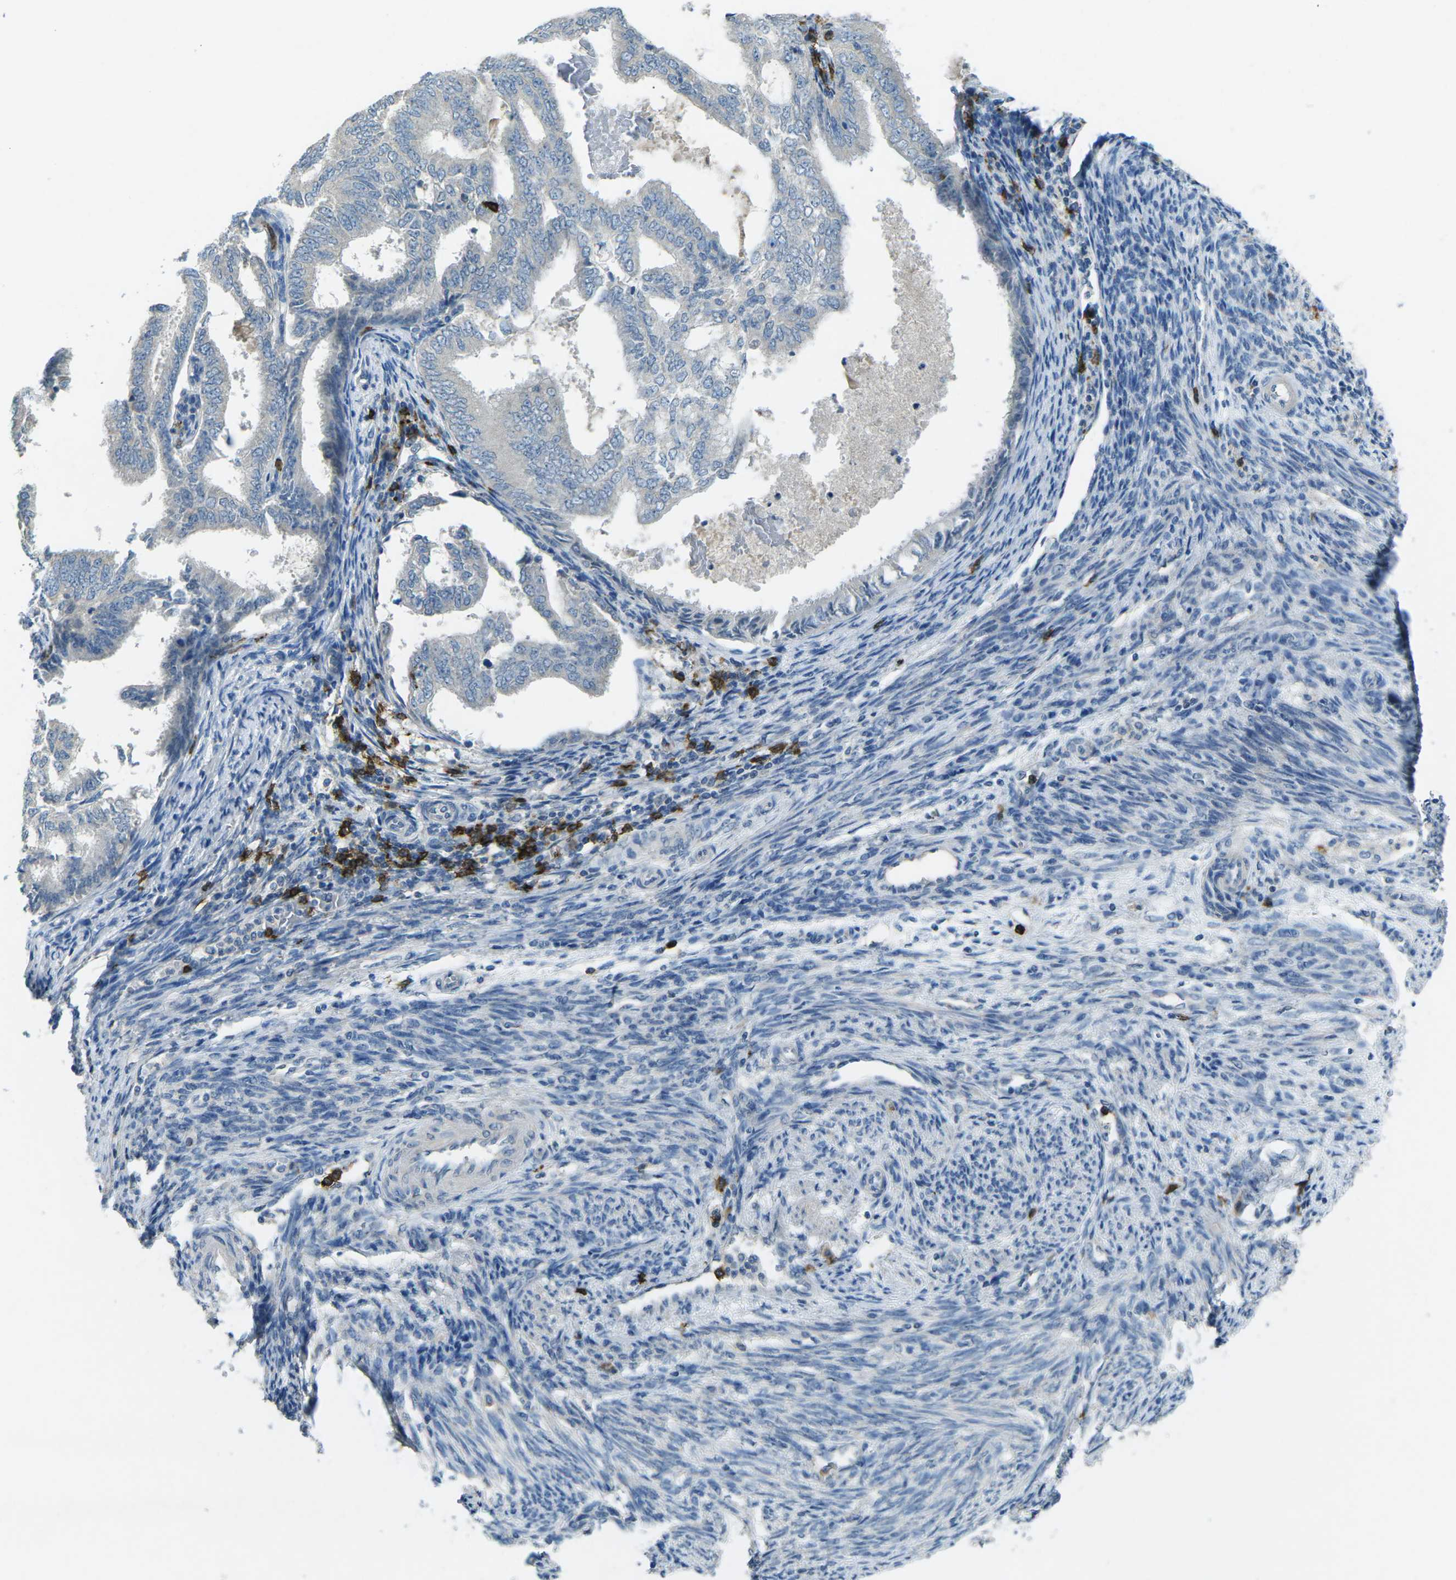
{"staining": {"intensity": "negative", "quantity": "none", "location": "none"}, "tissue": "endometrial cancer", "cell_type": "Tumor cells", "image_type": "cancer", "snomed": [{"axis": "morphology", "description": "Adenocarcinoma, NOS"}, {"axis": "topography", "description": "Endometrium"}], "caption": "An image of adenocarcinoma (endometrial) stained for a protein displays no brown staining in tumor cells.", "gene": "CD19", "patient": {"sex": "female", "age": 58}}